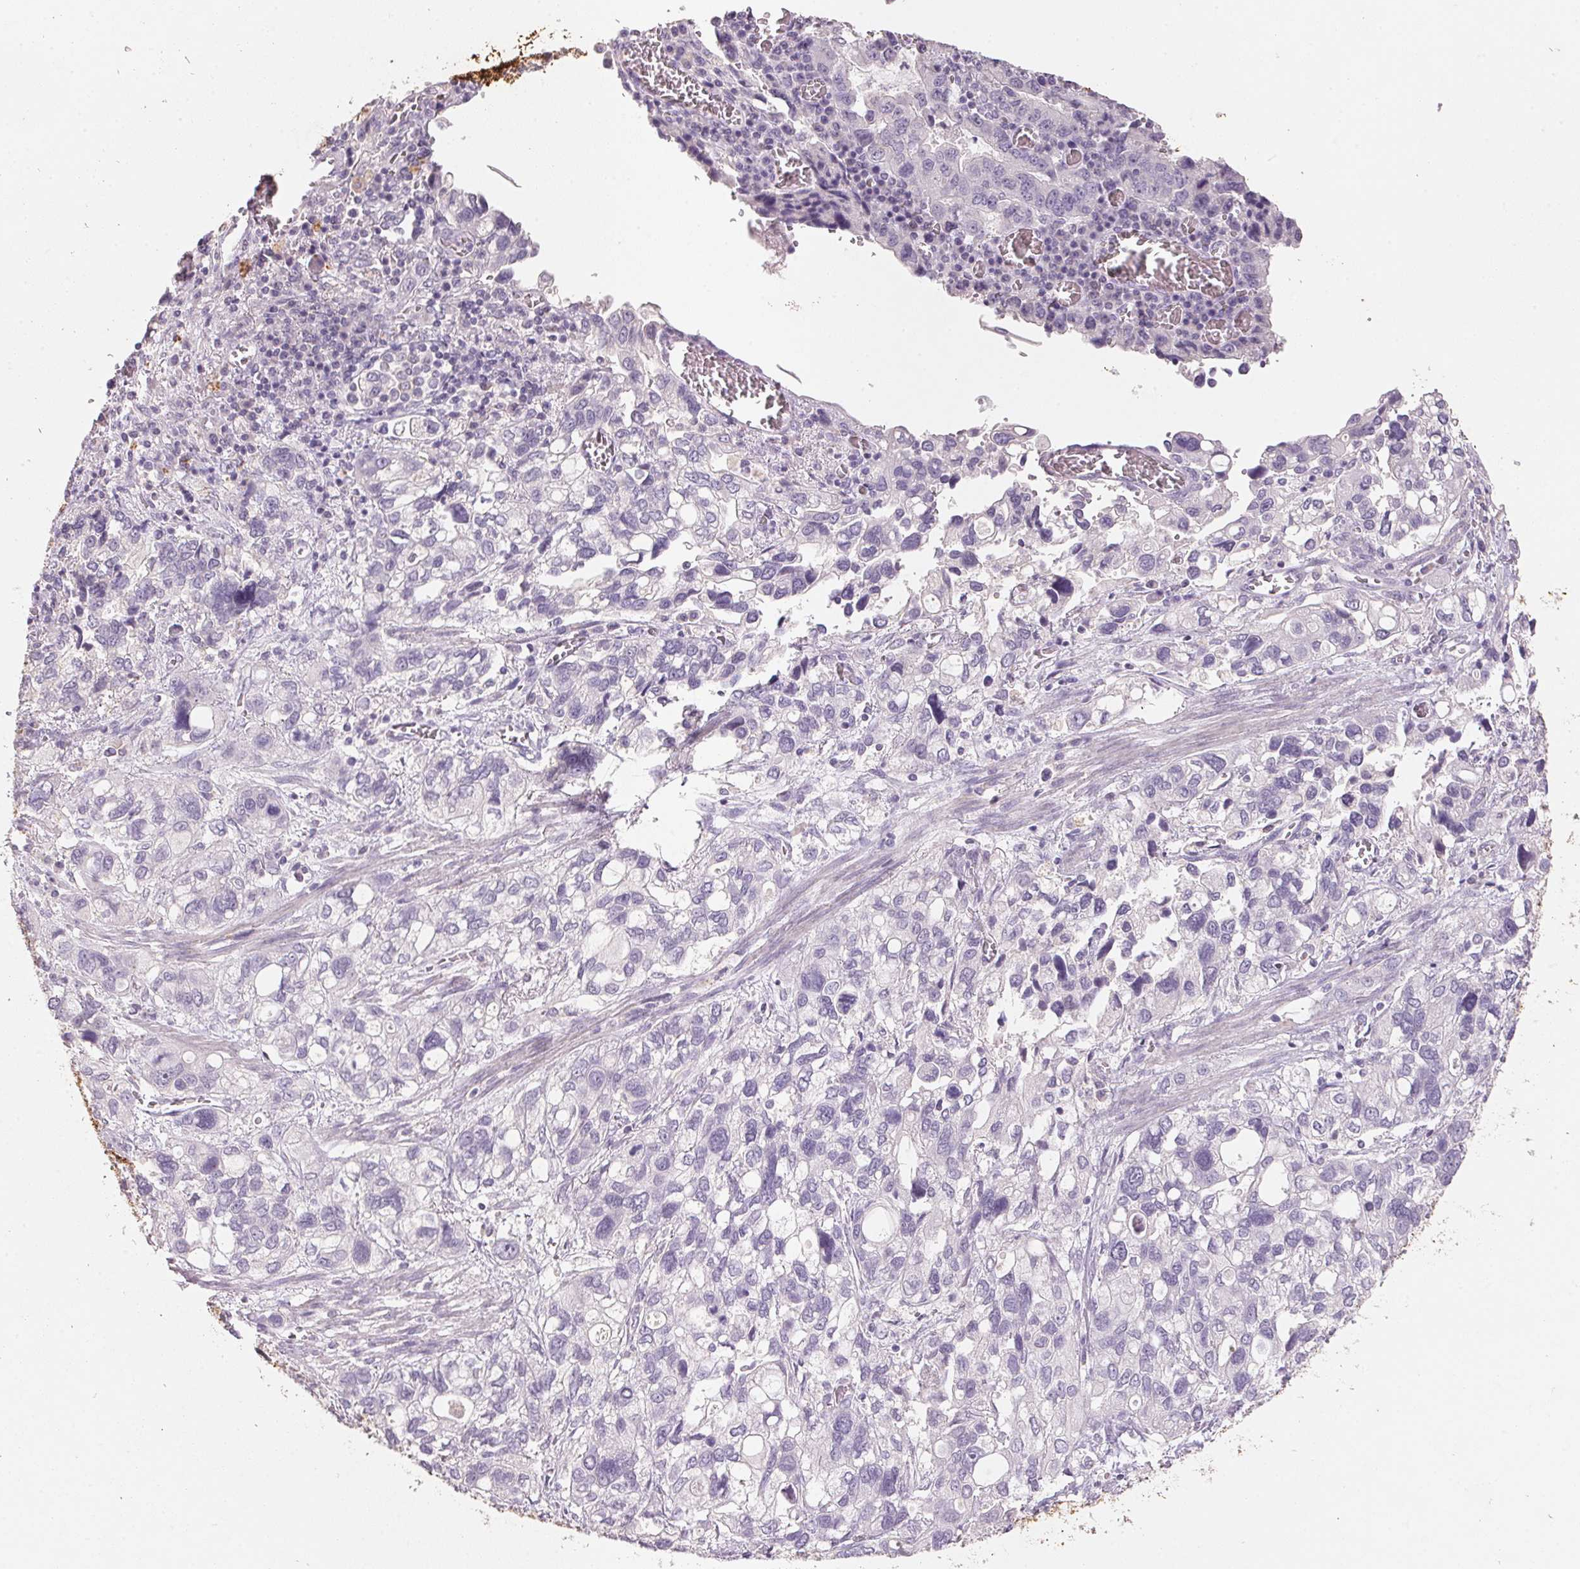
{"staining": {"intensity": "negative", "quantity": "none", "location": "none"}, "tissue": "stomach cancer", "cell_type": "Tumor cells", "image_type": "cancer", "snomed": [{"axis": "morphology", "description": "Adenocarcinoma, NOS"}, {"axis": "topography", "description": "Stomach, upper"}], "caption": "The image demonstrates no staining of tumor cells in stomach cancer (adenocarcinoma). Nuclei are stained in blue.", "gene": "CXCL5", "patient": {"sex": "female", "age": 81}}